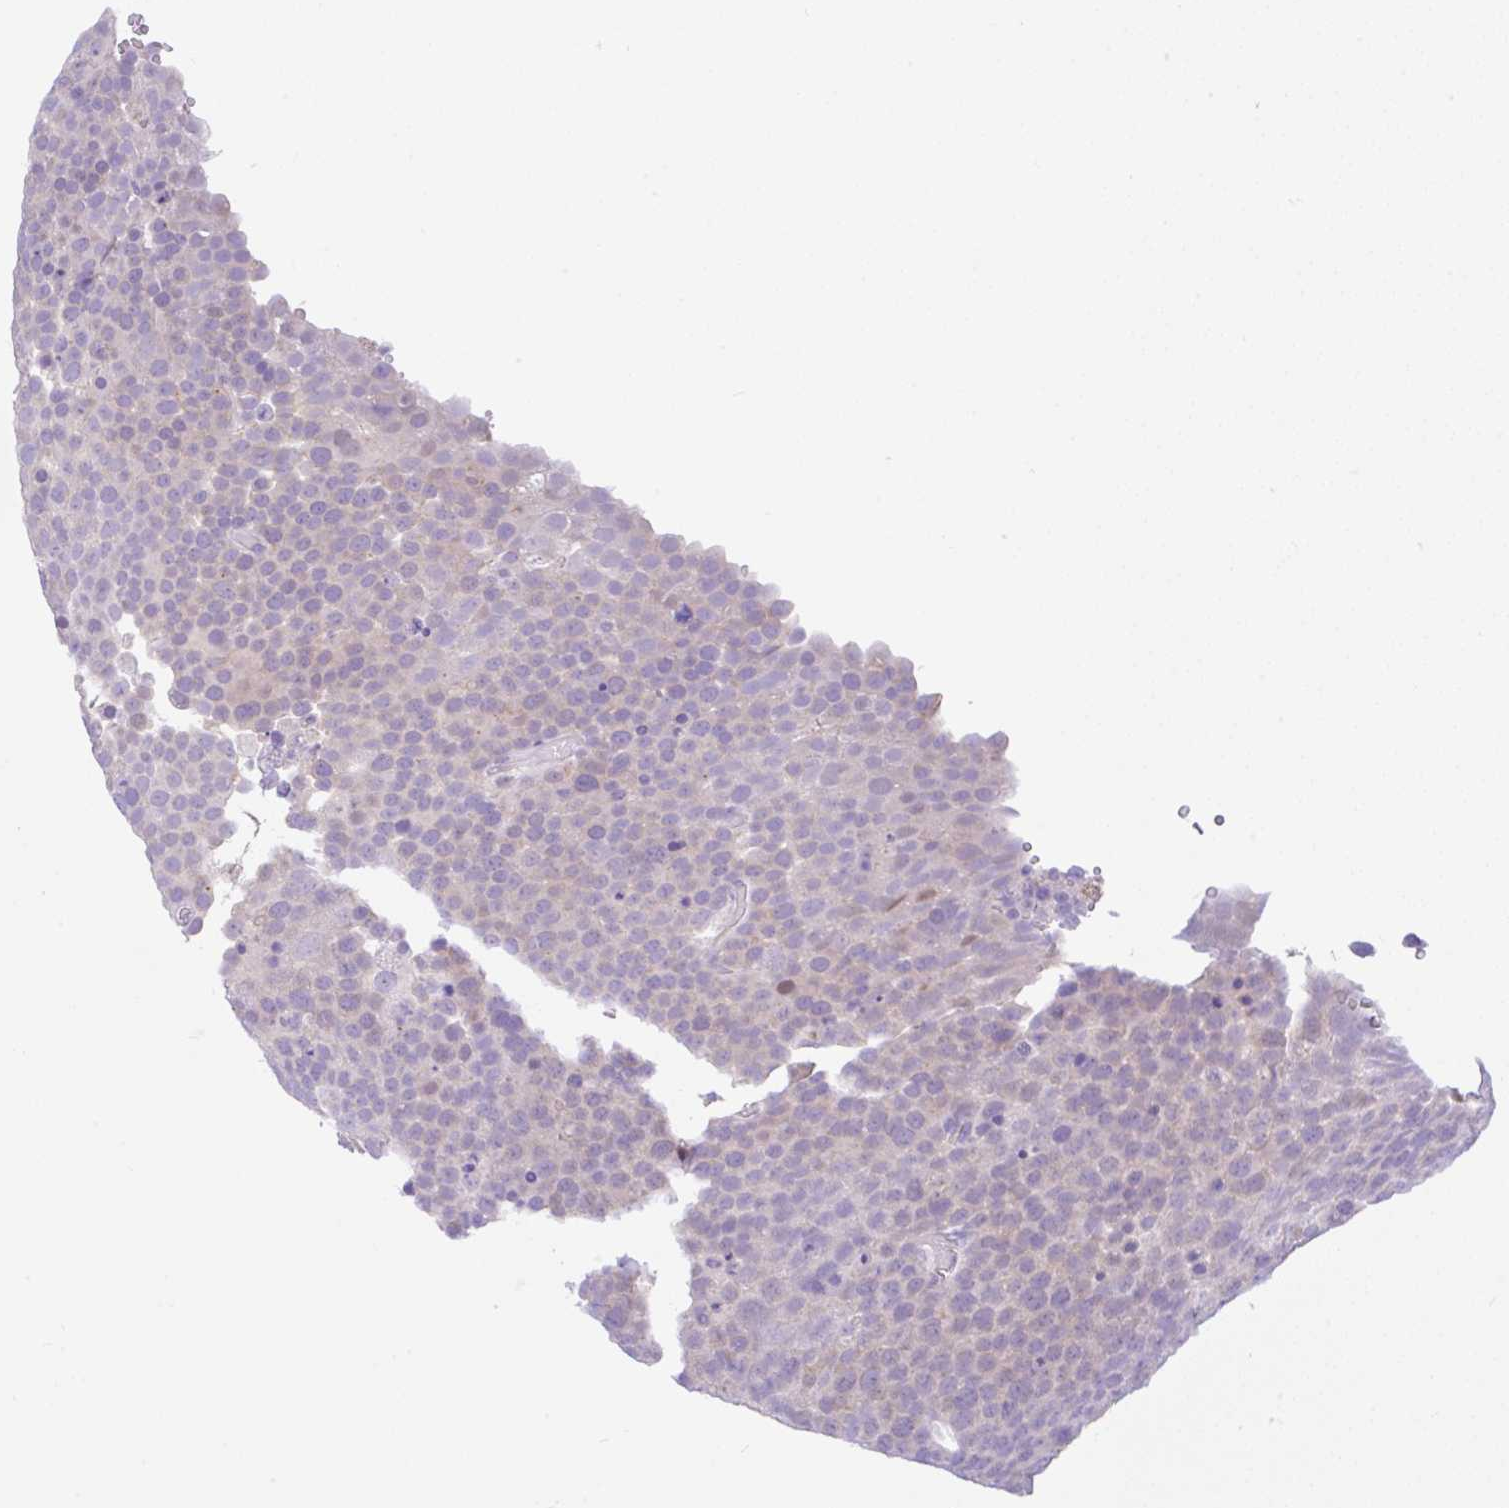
{"staining": {"intensity": "moderate", "quantity": "<25%", "location": "nuclear"}, "tissue": "testis cancer", "cell_type": "Tumor cells", "image_type": "cancer", "snomed": [{"axis": "morphology", "description": "Seminoma, NOS"}, {"axis": "topography", "description": "Testis"}], "caption": "Protein staining by immunohistochemistry exhibits moderate nuclear positivity in about <25% of tumor cells in testis cancer (seminoma).", "gene": "ANO4", "patient": {"sex": "male", "age": 71}}